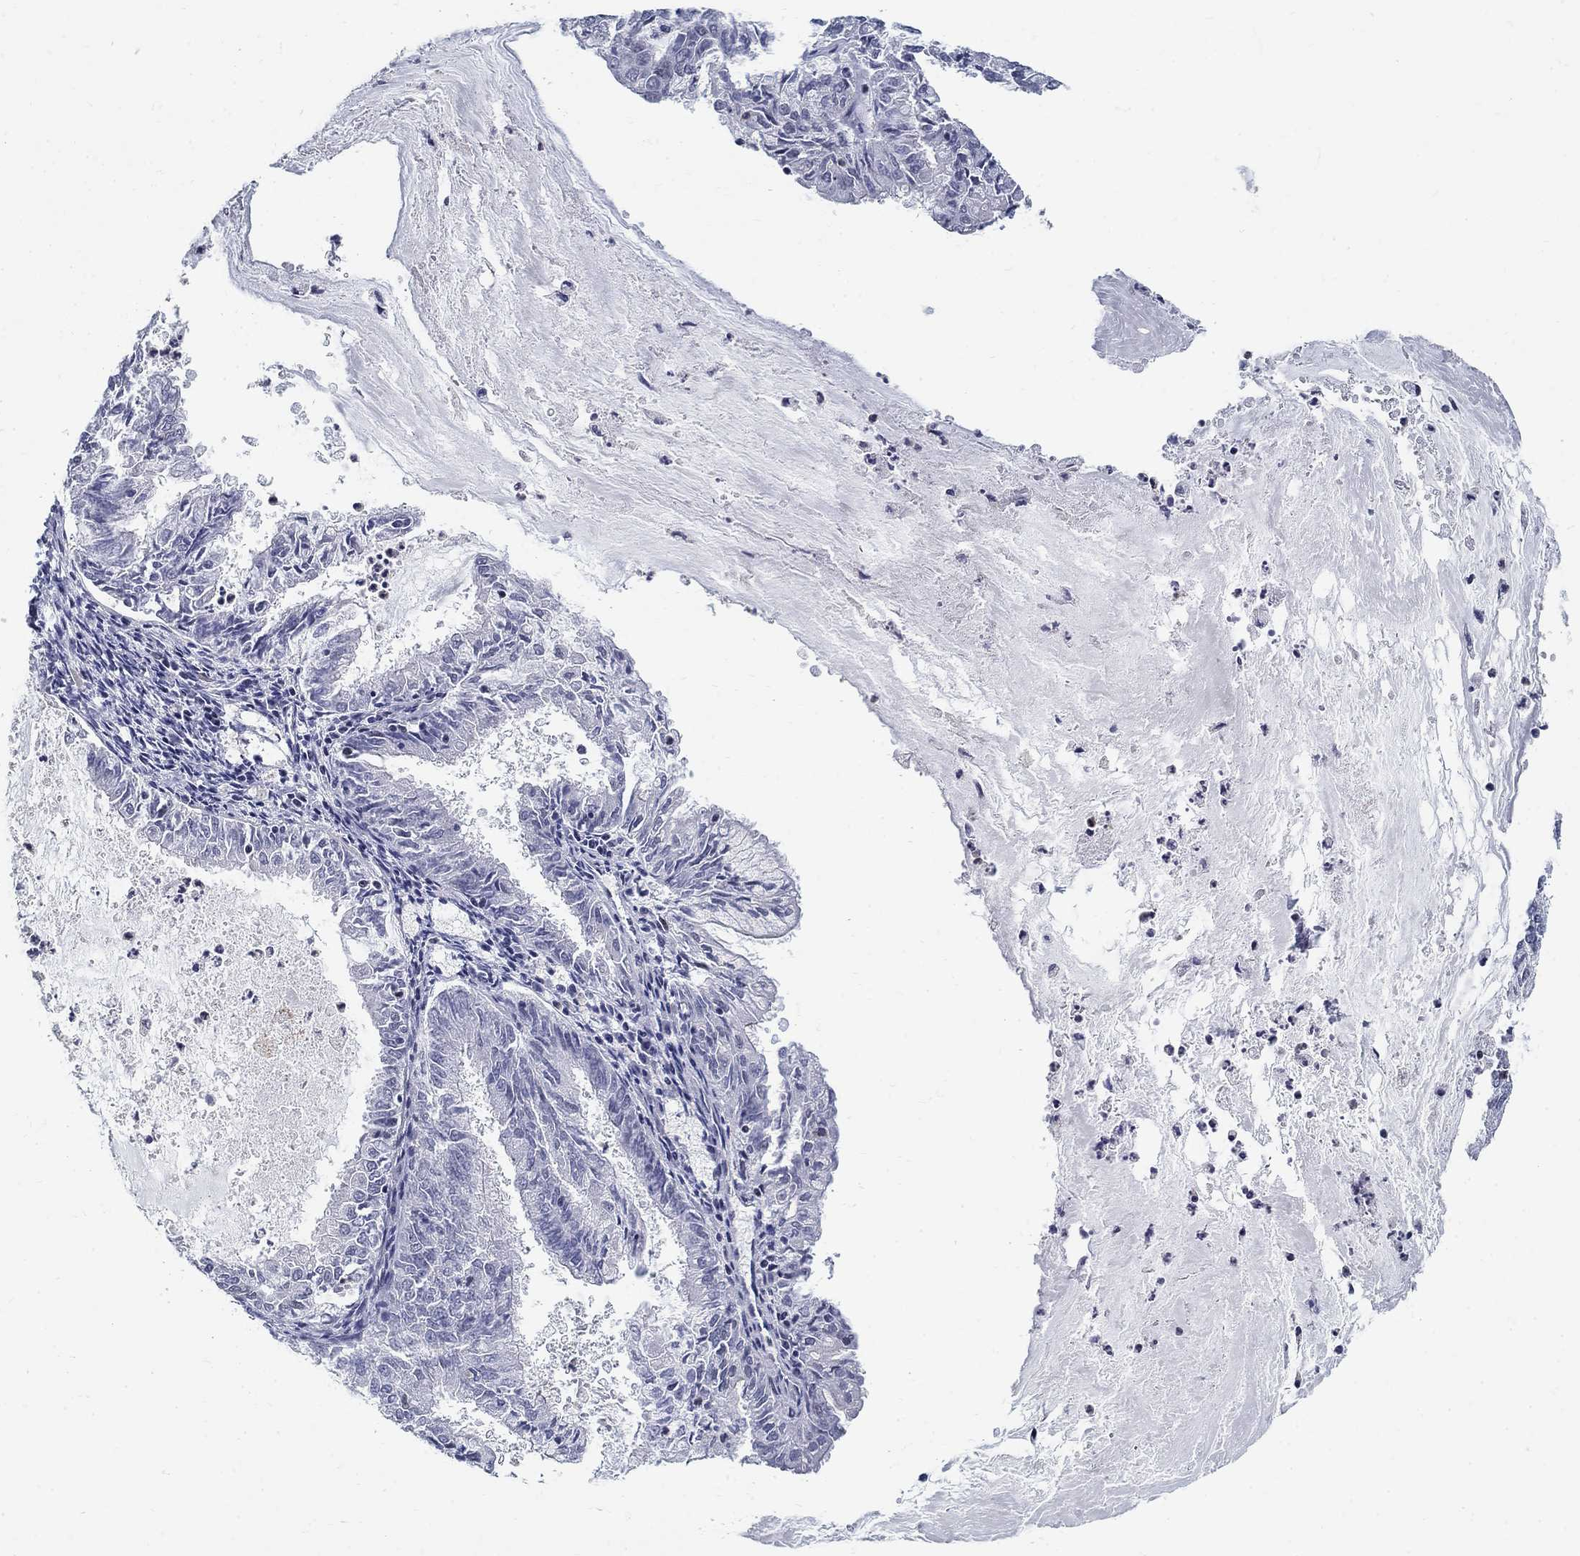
{"staining": {"intensity": "negative", "quantity": "none", "location": "none"}, "tissue": "endometrial cancer", "cell_type": "Tumor cells", "image_type": "cancer", "snomed": [{"axis": "morphology", "description": "Adenocarcinoma, NOS"}, {"axis": "topography", "description": "Endometrium"}], "caption": "Image shows no protein staining in tumor cells of endometrial cancer tissue. The staining is performed using DAB (3,3'-diaminobenzidine) brown chromogen with nuclei counter-stained in using hematoxylin.", "gene": "BHLHE22", "patient": {"sex": "female", "age": 57}}